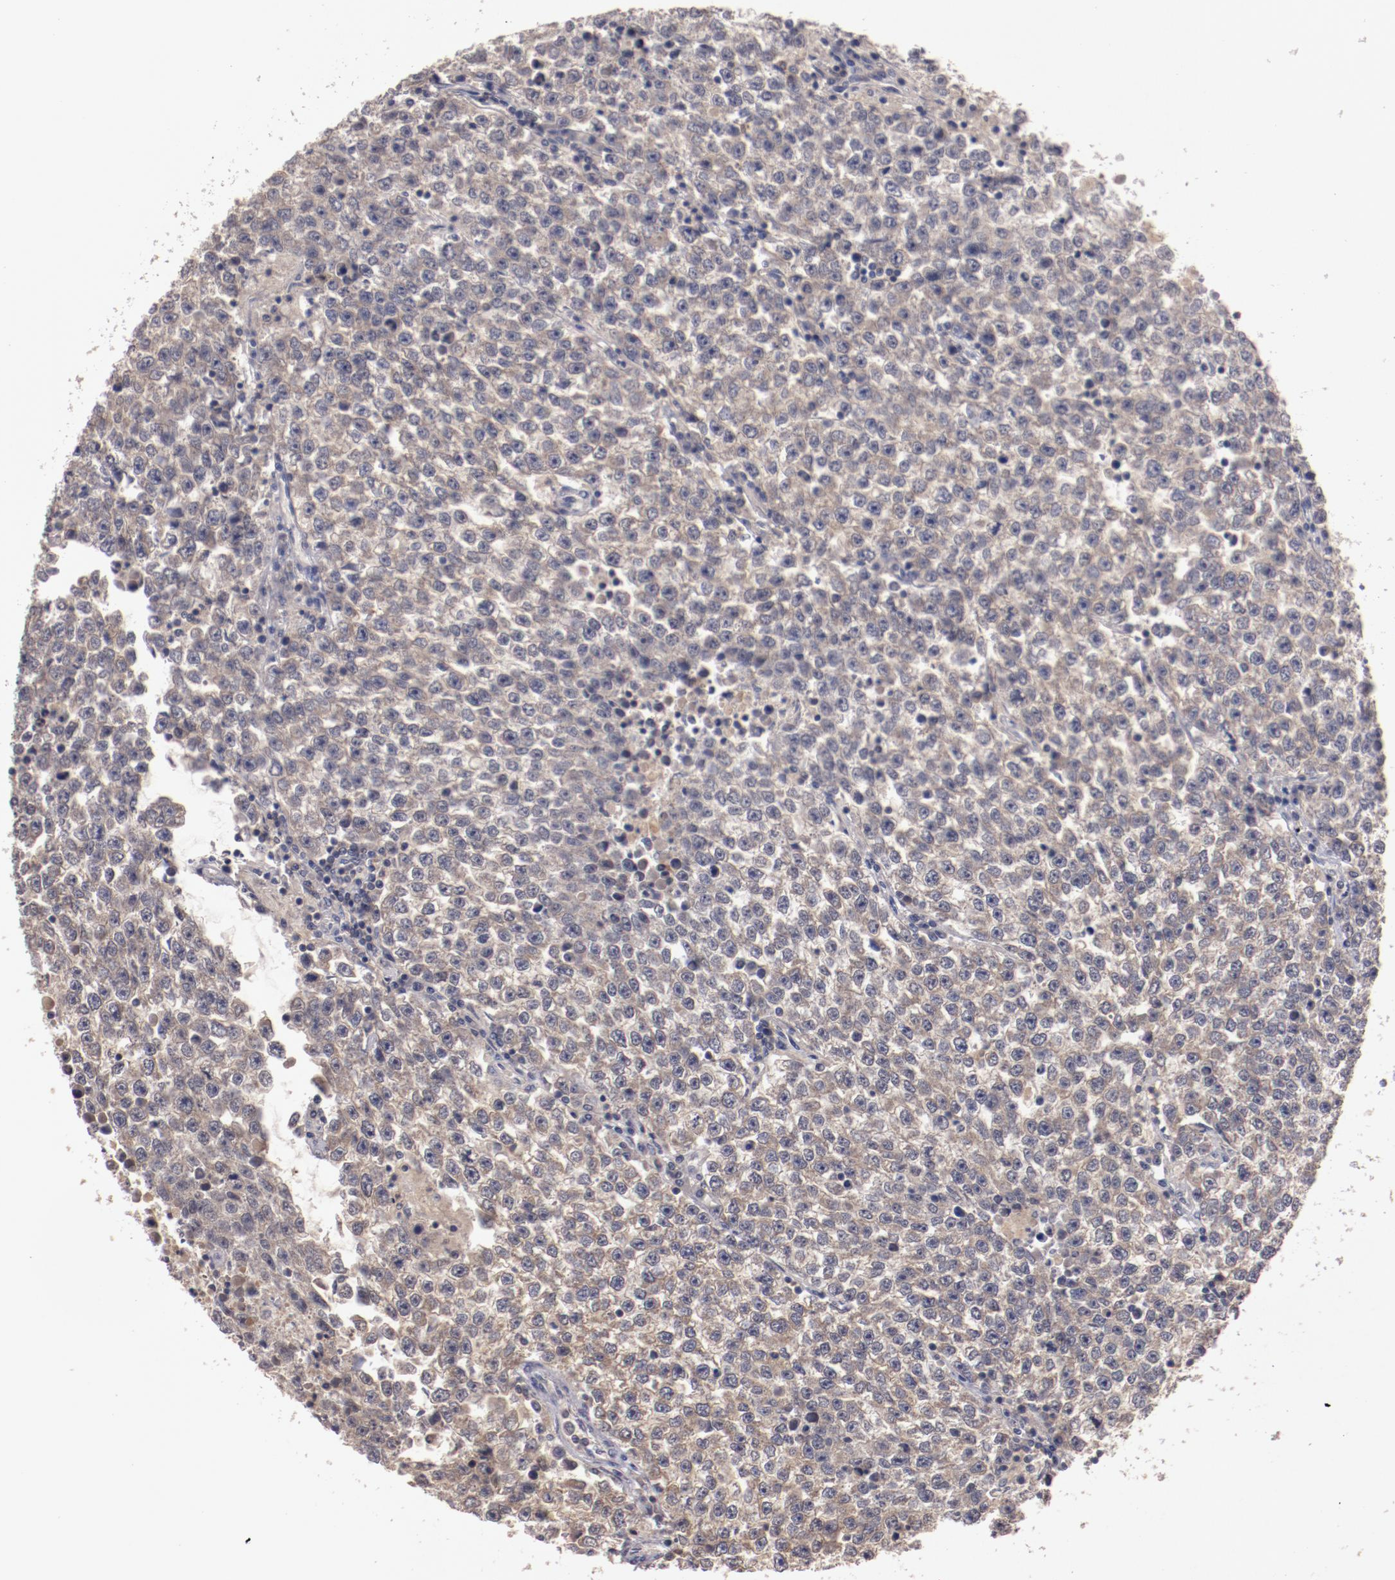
{"staining": {"intensity": "negative", "quantity": "none", "location": "none"}, "tissue": "testis cancer", "cell_type": "Tumor cells", "image_type": "cancer", "snomed": [{"axis": "morphology", "description": "Seminoma, NOS"}, {"axis": "topography", "description": "Testis"}], "caption": "This is an immunohistochemistry (IHC) histopathology image of testis cancer. There is no staining in tumor cells.", "gene": "MBL2", "patient": {"sex": "male", "age": 36}}